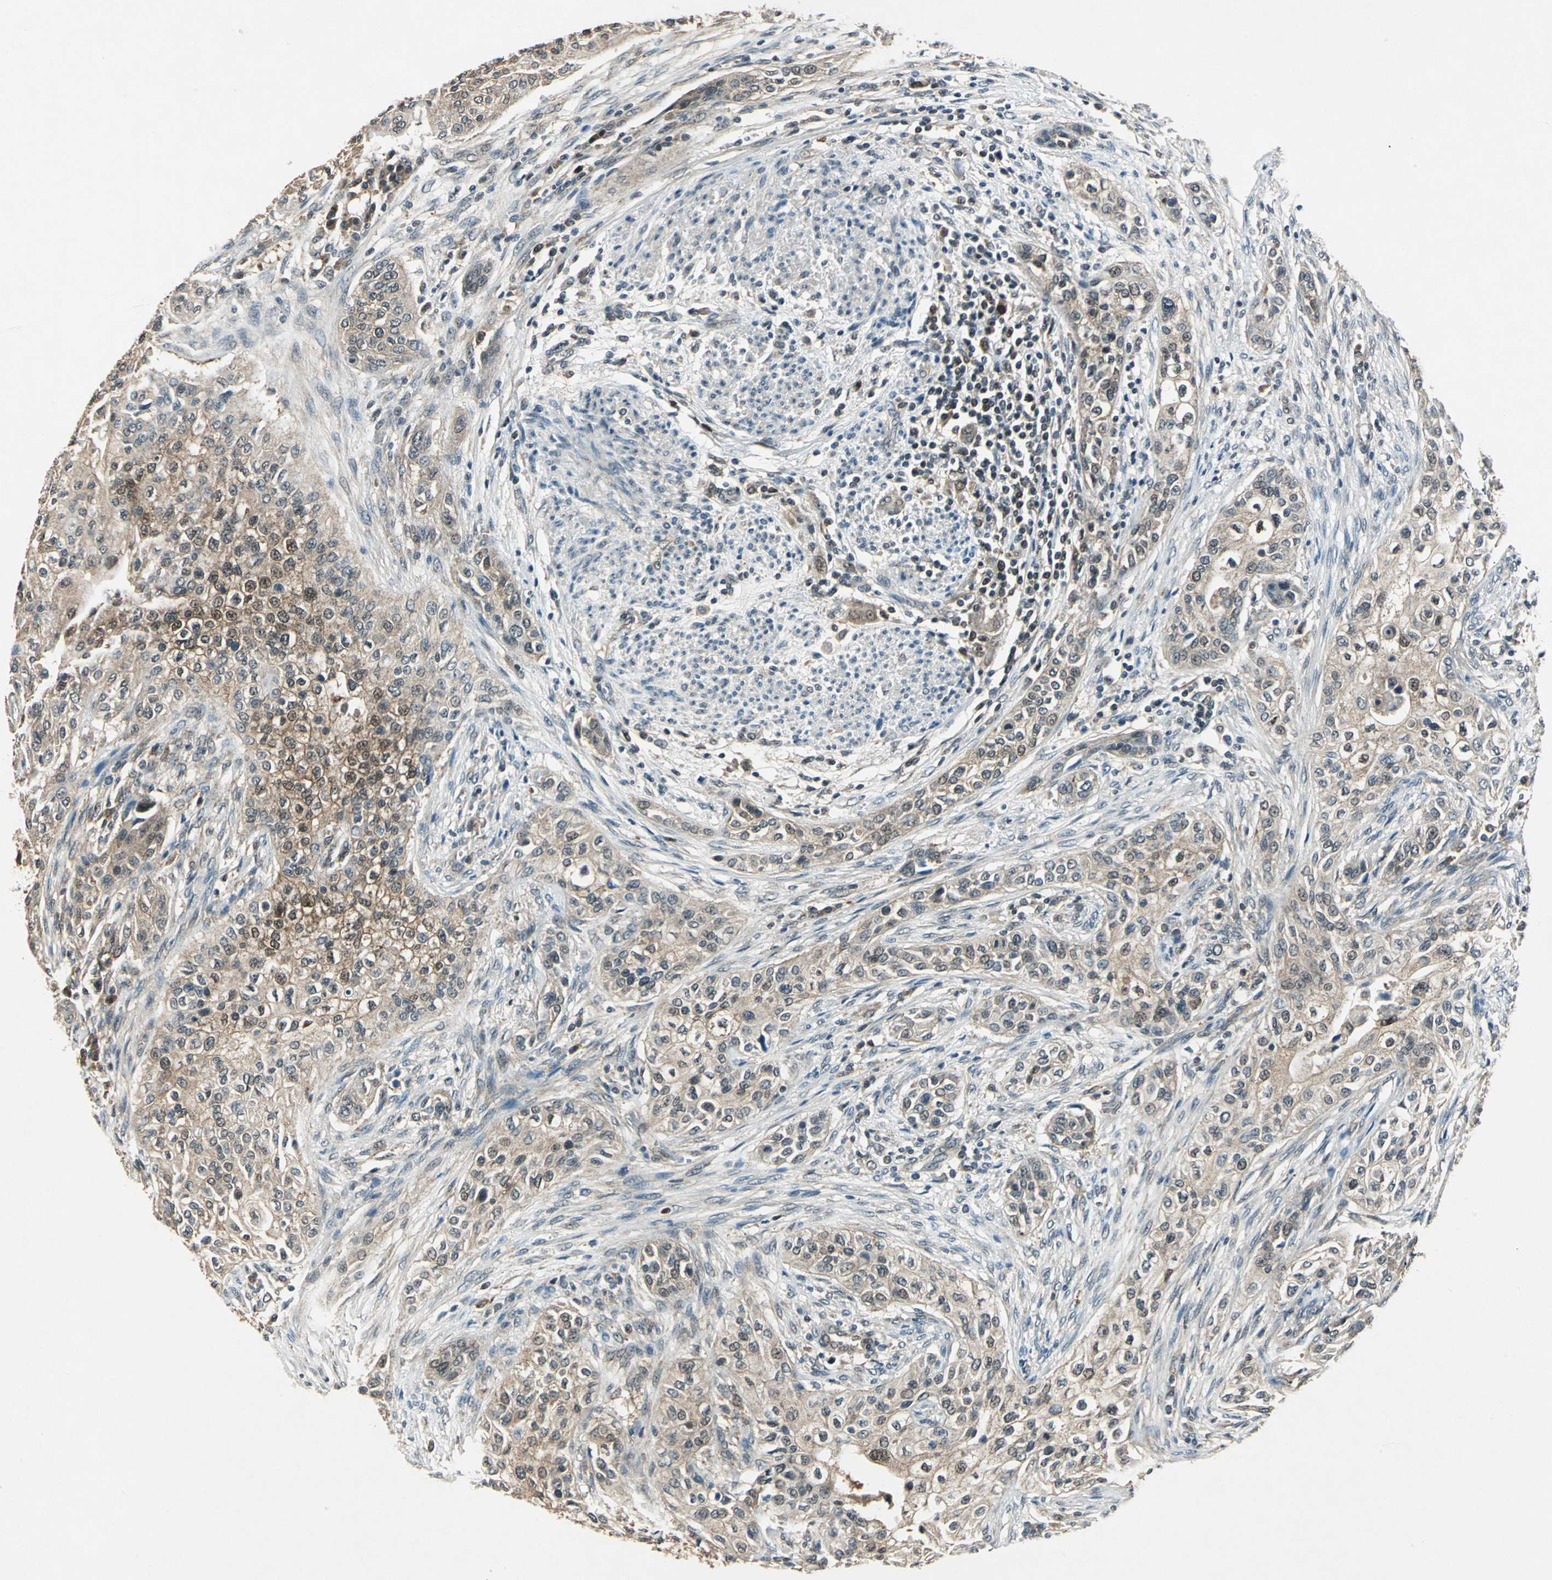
{"staining": {"intensity": "weak", "quantity": ">75%", "location": "cytoplasmic/membranous,nuclear"}, "tissue": "urothelial cancer", "cell_type": "Tumor cells", "image_type": "cancer", "snomed": [{"axis": "morphology", "description": "Urothelial carcinoma, High grade"}, {"axis": "topography", "description": "Urinary bladder"}], "caption": "Tumor cells show weak cytoplasmic/membranous and nuclear staining in about >75% of cells in urothelial cancer. The protein of interest is stained brown, and the nuclei are stained in blue (DAB IHC with brightfield microscopy, high magnification).", "gene": "AHSA1", "patient": {"sex": "male", "age": 74}}